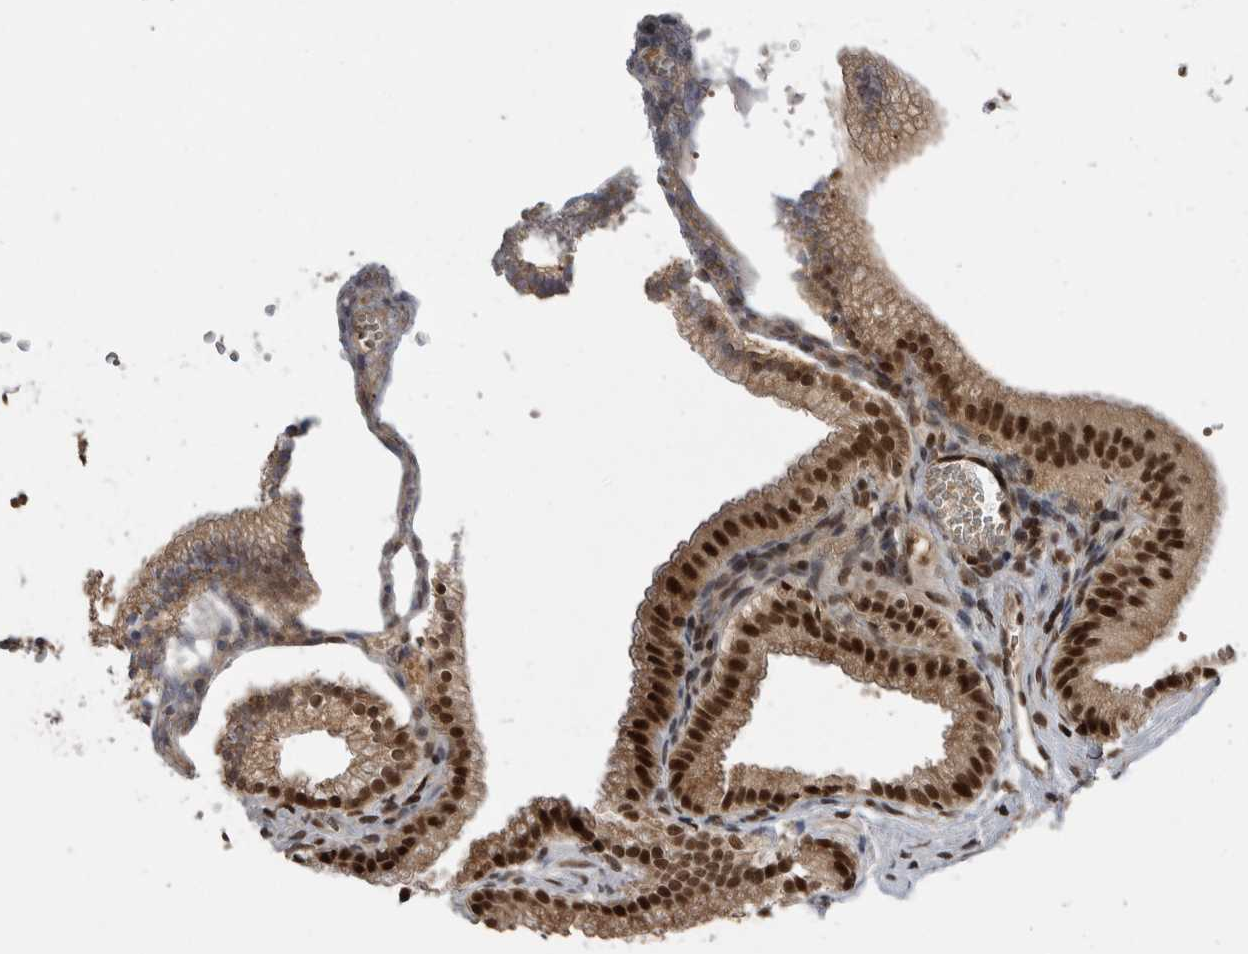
{"staining": {"intensity": "strong", "quantity": ">75%", "location": "nuclear"}, "tissue": "gallbladder", "cell_type": "Glandular cells", "image_type": "normal", "snomed": [{"axis": "morphology", "description": "Normal tissue, NOS"}, {"axis": "topography", "description": "Gallbladder"}], "caption": "This is a micrograph of immunohistochemistry staining of unremarkable gallbladder, which shows strong positivity in the nuclear of glandular cells.", "gene": "CPSF2", "patient": {"sex": "male", "age": 38}}